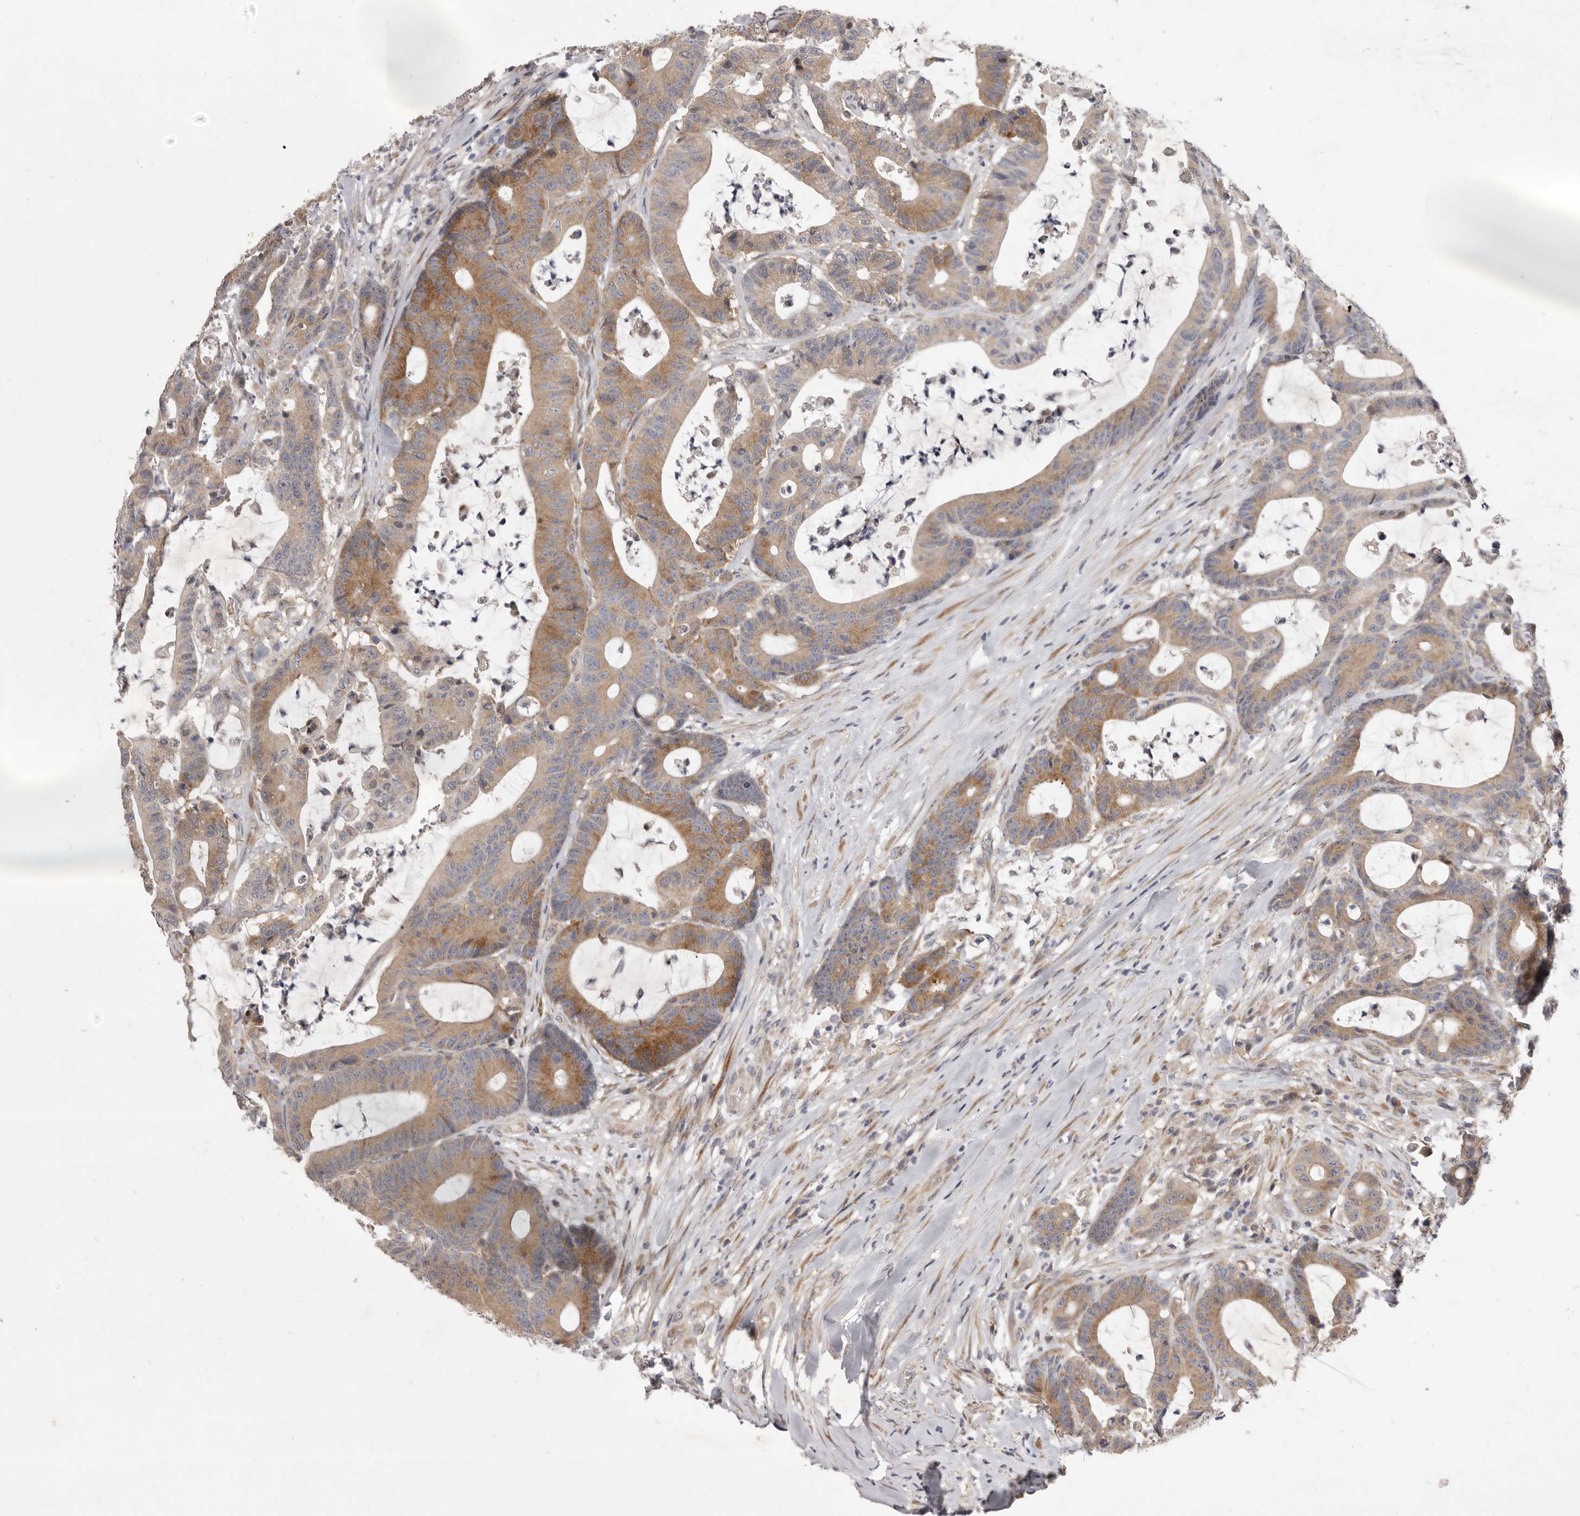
{"staining": {"intensity": "moderate", "quantity": ">75%", "location": "cytoplasmic/membranous"}, "tissue": "colorectal cancer", "cell_type": "Tumor cells", "image_type": "cancer", "snomed": [{"axis": "morphology", "description": "Adenocarcinoma, NOS"}, {"axis": "topography", "description": "Colon"}], "caption": "Approximately >75% of tumor cells in colorectal cancer (adenocarcinoma) show moderate cytoplasmic/membranous protein positivity as visualized by brown immunohistochemical staining.", "gene": "TBC1D8B", "patient": {"sex": "female", "age": 84}}